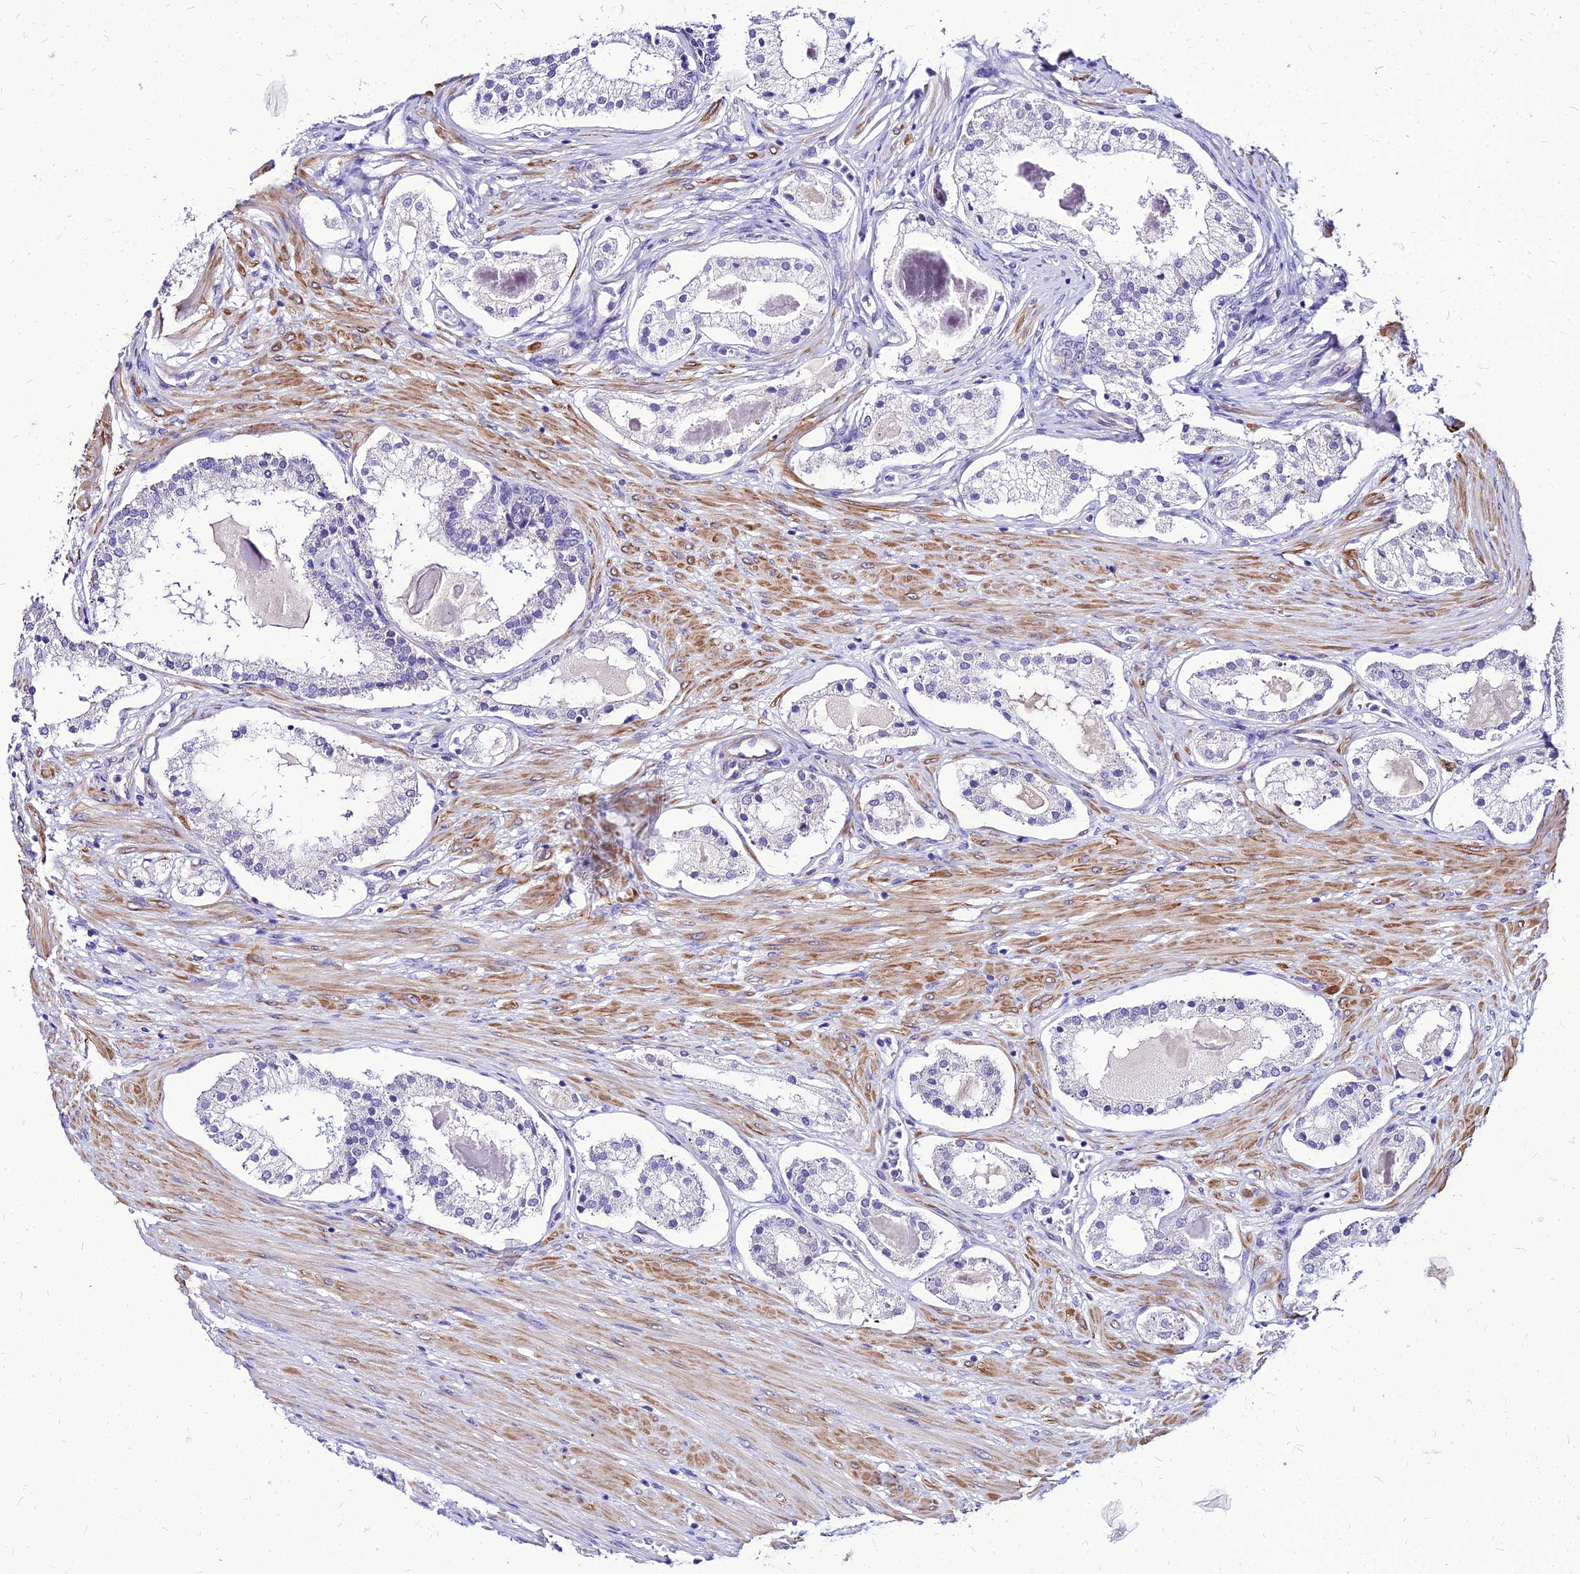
{"staining": {"intensity": "negative", "quantity": "none", "location": "none"}, "tissue": "prostate cancer", "cell_type": "Tumor cells", "image_type": "cancer", "snomed": [{"axis": "morphology", "description": "Adenocarcinoma, Low grade"}, {"axis": "topography", "description": "Prostate"}], "caption": "DAB (3,3'-diaminobenzidine) immunohistochemical staining of human adenocarcinoma (low-grade) (prostate) reveals no significant expression in tumor cells. The staining was performed using DAB to visualize the protein expression in brown, while the nuclei were stained in blue with hematoxylin (Magnification: 20x).", "gene": "YEATS2", "patient": {"sex": "male", "age": 59}}